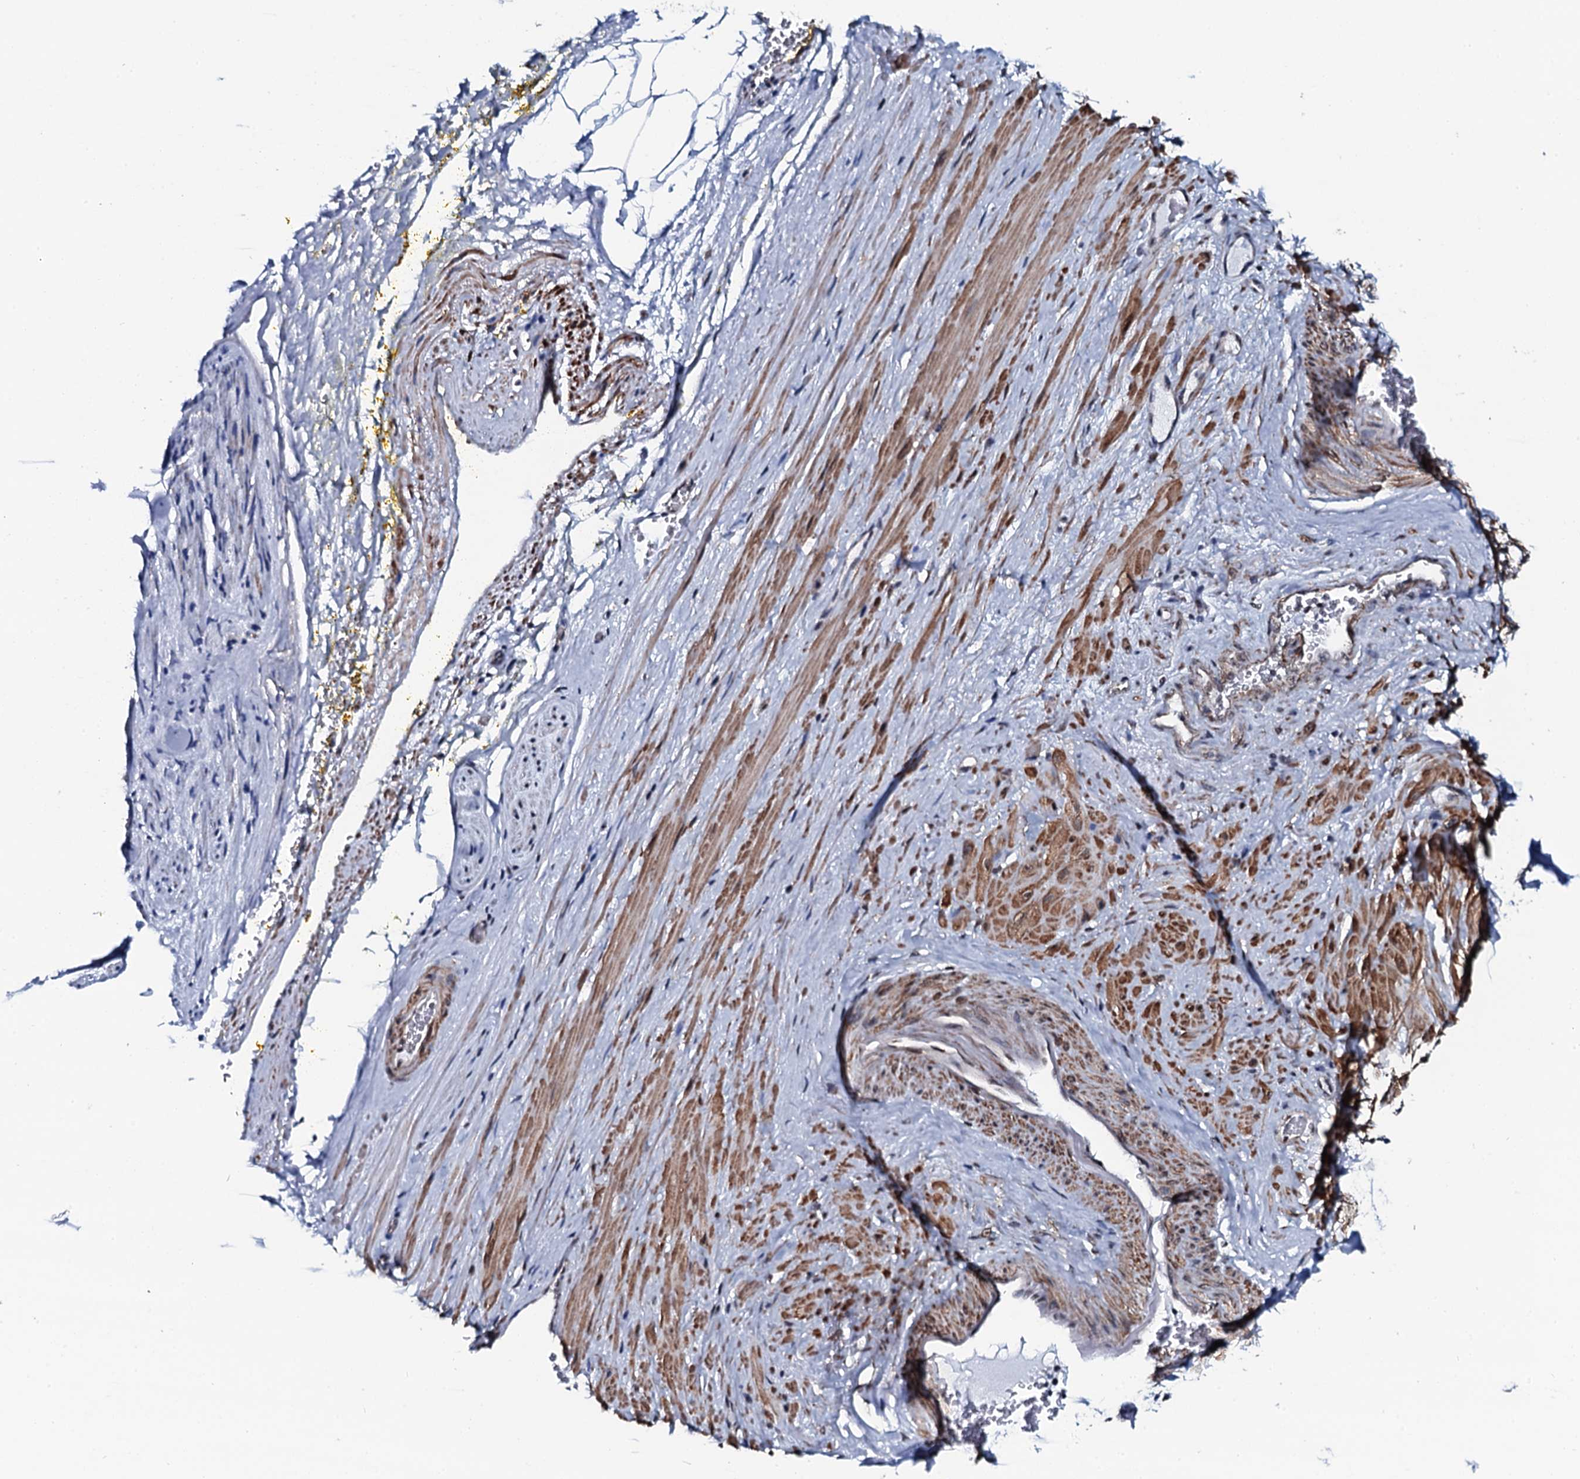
{"staining": {"intensity": "weak", "quantity": "<25%", "location": "nuclear"}, "tissue": "adipose tissue", "cell_type": "Adipocytes", "image_type": "normal", "snomed": [{"axis": "morphology", "description": "Normal tissue, NOS"}, {"axis": "morphology", "description": "Adenocarcinoma, Low grade"}, {"axis": "topography", "description": "Prostate"}, {"axis": "topography", "description": "Peripheral nerve tissue"}], "caption": "The immunohistochemistry image has no significant expression in adipocytes of adipose tissue. (Immunohistochemistry, brightfield microscopy, high magnification).", "gene": "CWC15", "patient": {"sex": "male", "age": 63}}